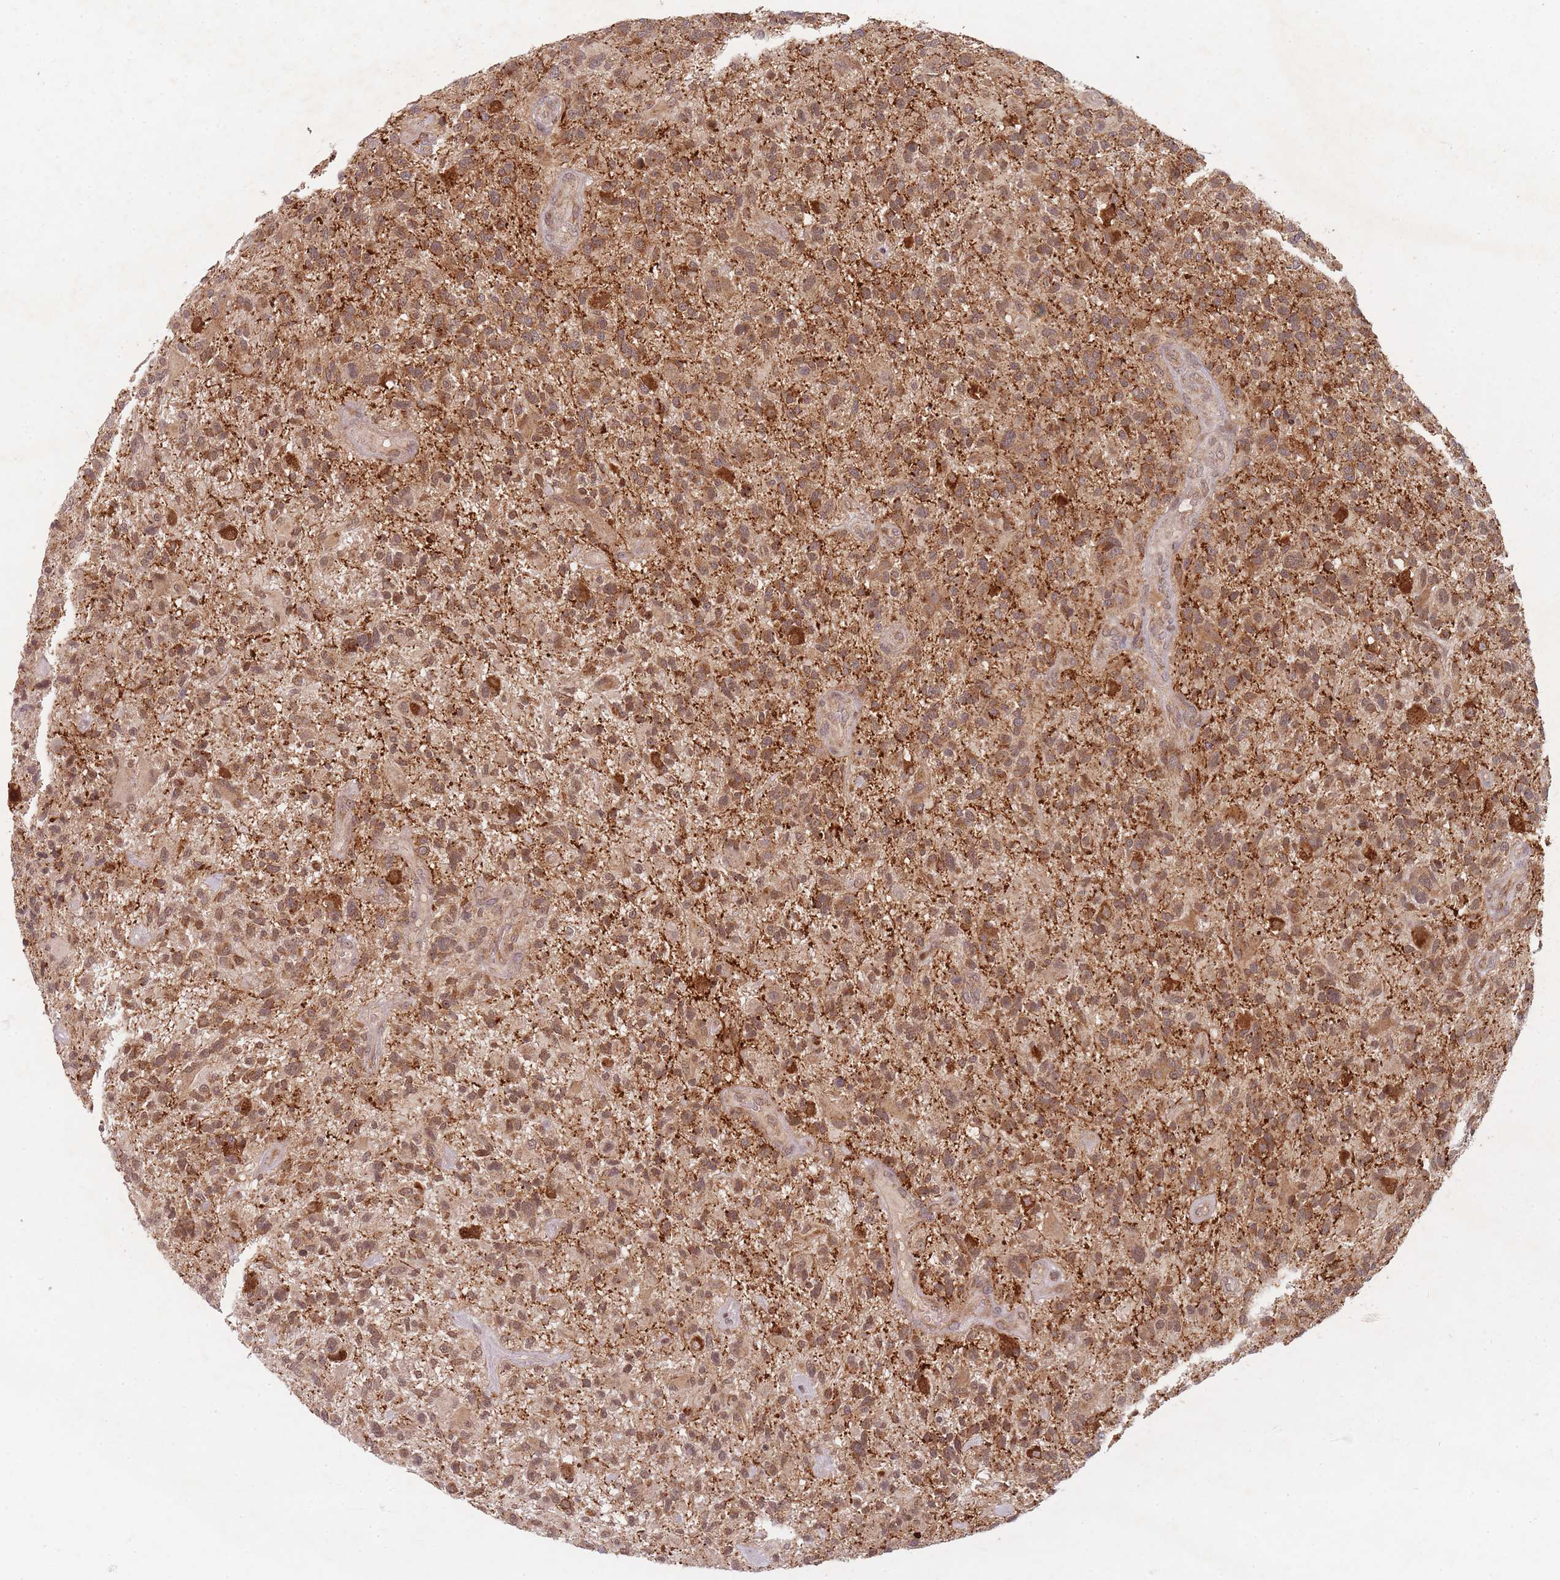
{"staining": {"intensity": "moderate", "quantity": ">75%", "location": "cytoplasmic/membranous"}, "tissue": "glioma", "cell_type": "Tumor cells", "image_type": "cancer", "snomed": [{"axis": "morphology", "description": "Glioma, malignant, High grade"}, {"axis": "topography", "description": "Brain"}], "caption": "Malignant high-grade glioma tissue exhibits moderate cytoplasmic/membranous expression in approximately >75% of tumor cells", "gene": "RADX", "patient": {"sex": "male", "age": 47}}